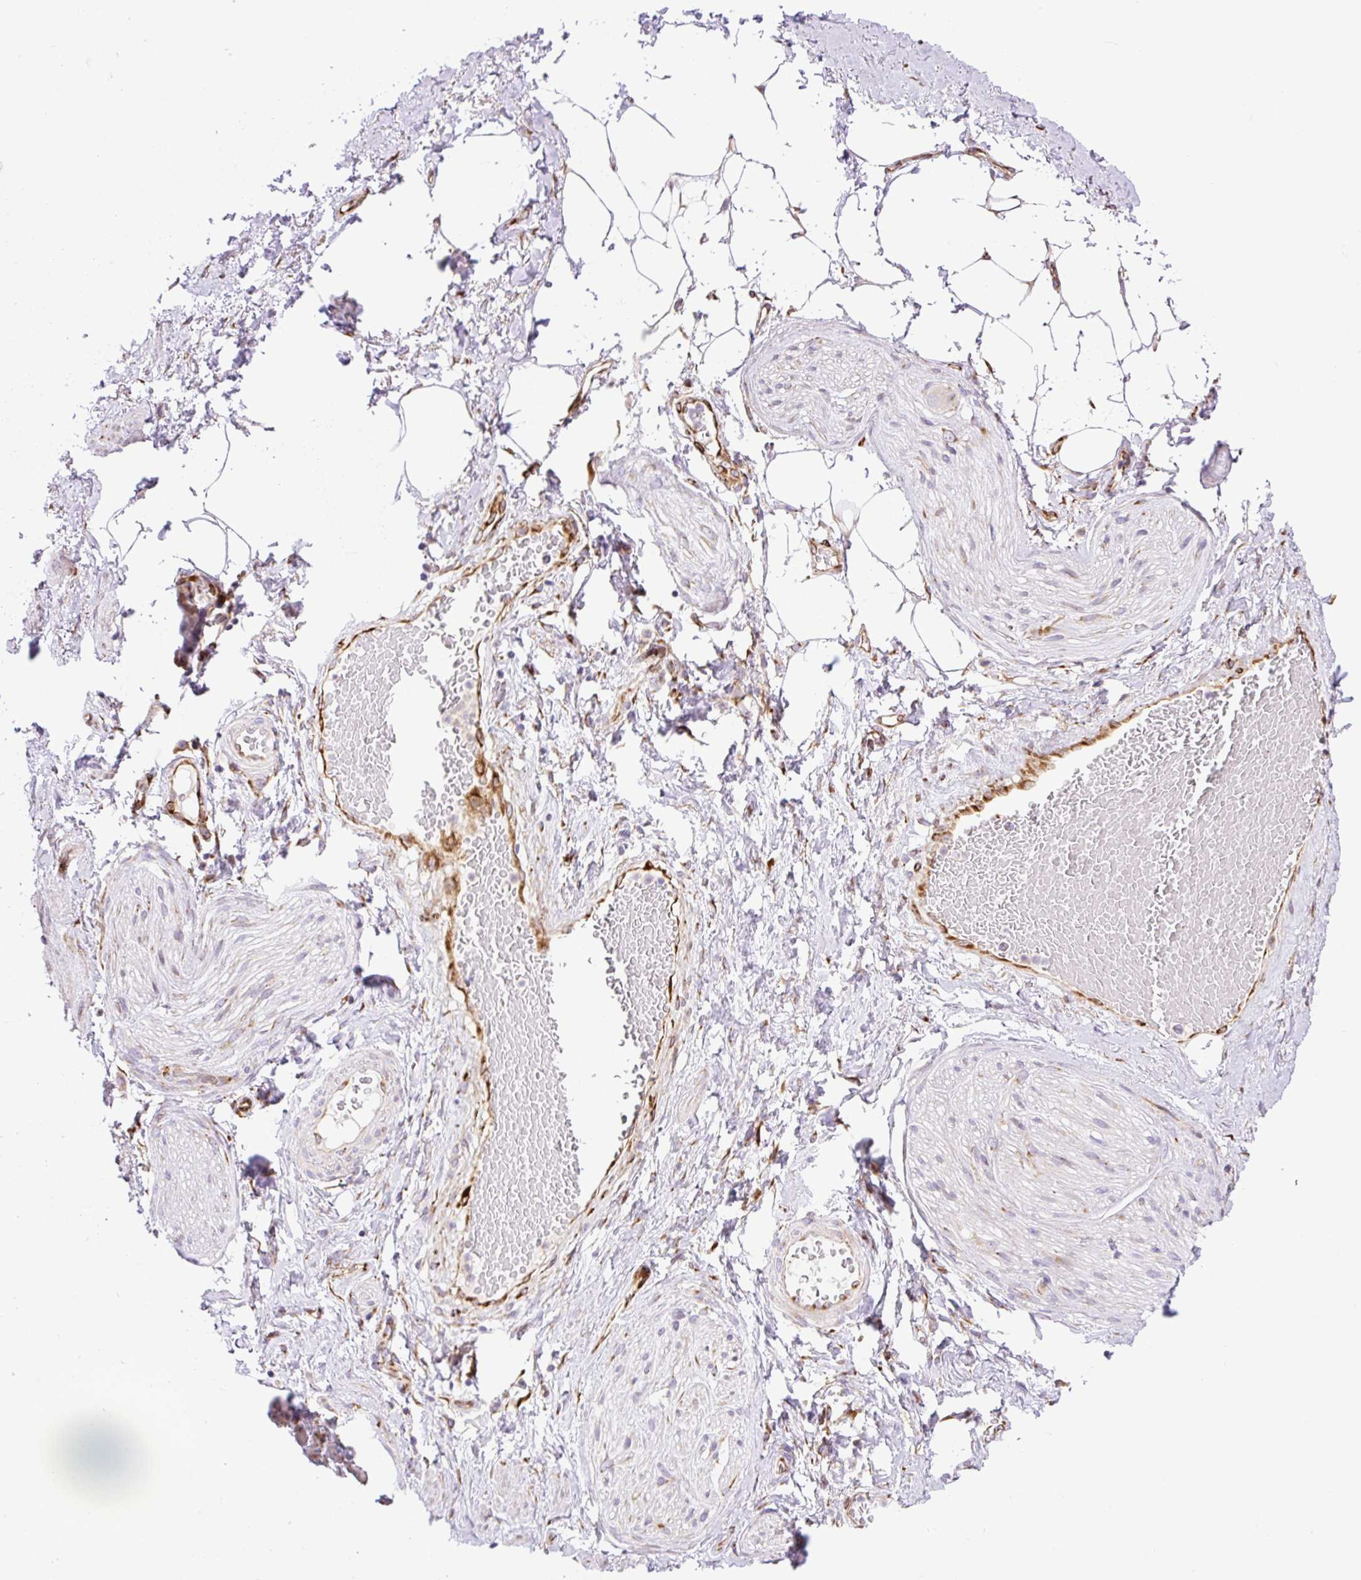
{"staining": {"intensity": "negative", "quantity": "none", "location": "none"}, "tissue": "adipose tissue", "cell_type": "Adipocytes", "image_type": "normal", "snomed": [{"axis": "morphology", "description": "Normal tissue, NOS"}, {"axis": "topography", "description": "Vagina"}, {"axis": "topography", "description": "Peripheral nerve tissue"}], "caption": "DAB (3,3'-diaminobenzidine) immunohistochemical staining of normal human adipose tissue demonstrates no significant positivity in adipocytes. The staining was performed using DAB to visualize the protein expression in brown, while the nuclei were stained in blue with hematoxylin (Magnification: 20x).", "gene": "RAB30", "patient": {"sex": "female", "age": 71}}